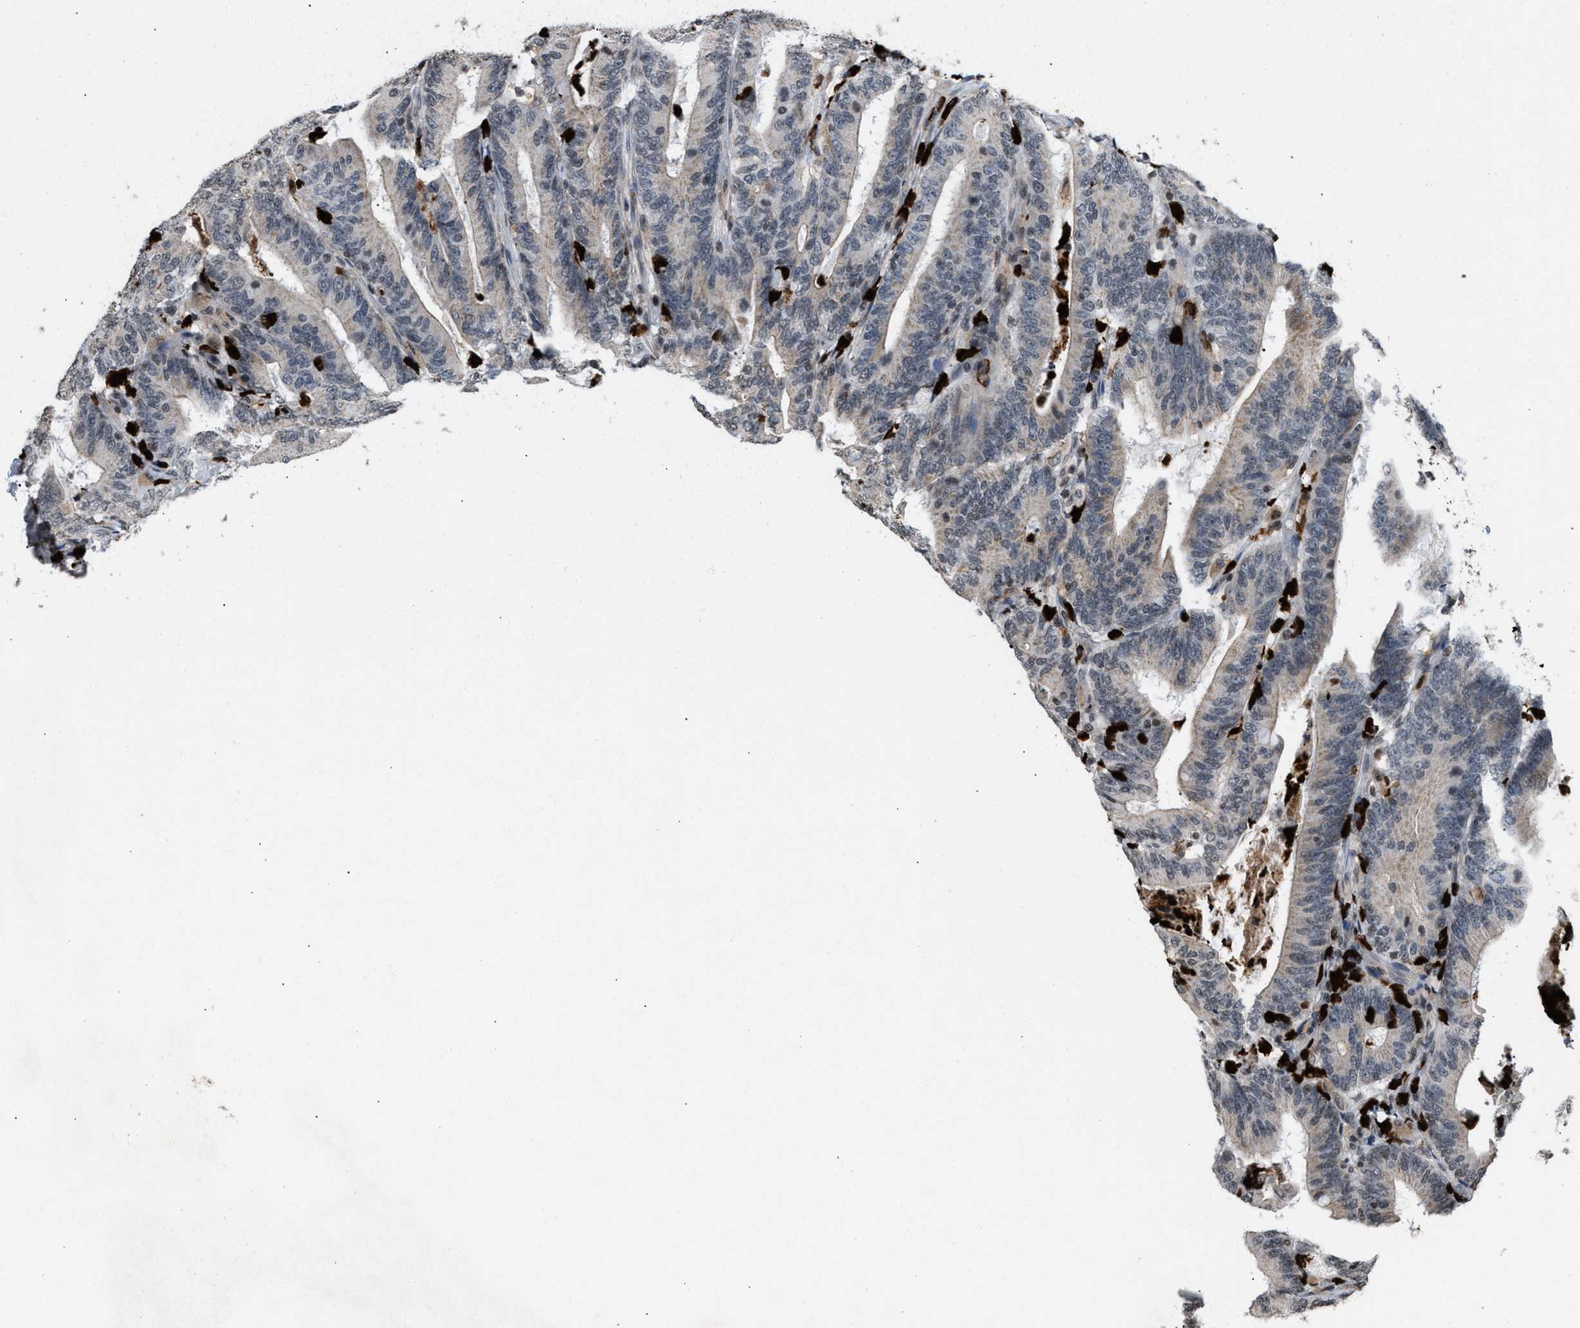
{"staining": {"intensity": "negative", "quantity": "none", "location": "none"}, "tissue": "colorectal cancer", "cell_type": "Tumor cells", "image_type": "cancer", "snomed": [{"axis": "morphology", "description": "Adenocarcinoma, NOS"}, {"axis": "topography", "description": "Colon"}], "caption": "Immunohistochemistry of human colorectal cancer (adenocarcinoma) displays no positivity in tumor cells.", "gene": "PRUNE2", "patient": {"sex": "female", "age": 66}}